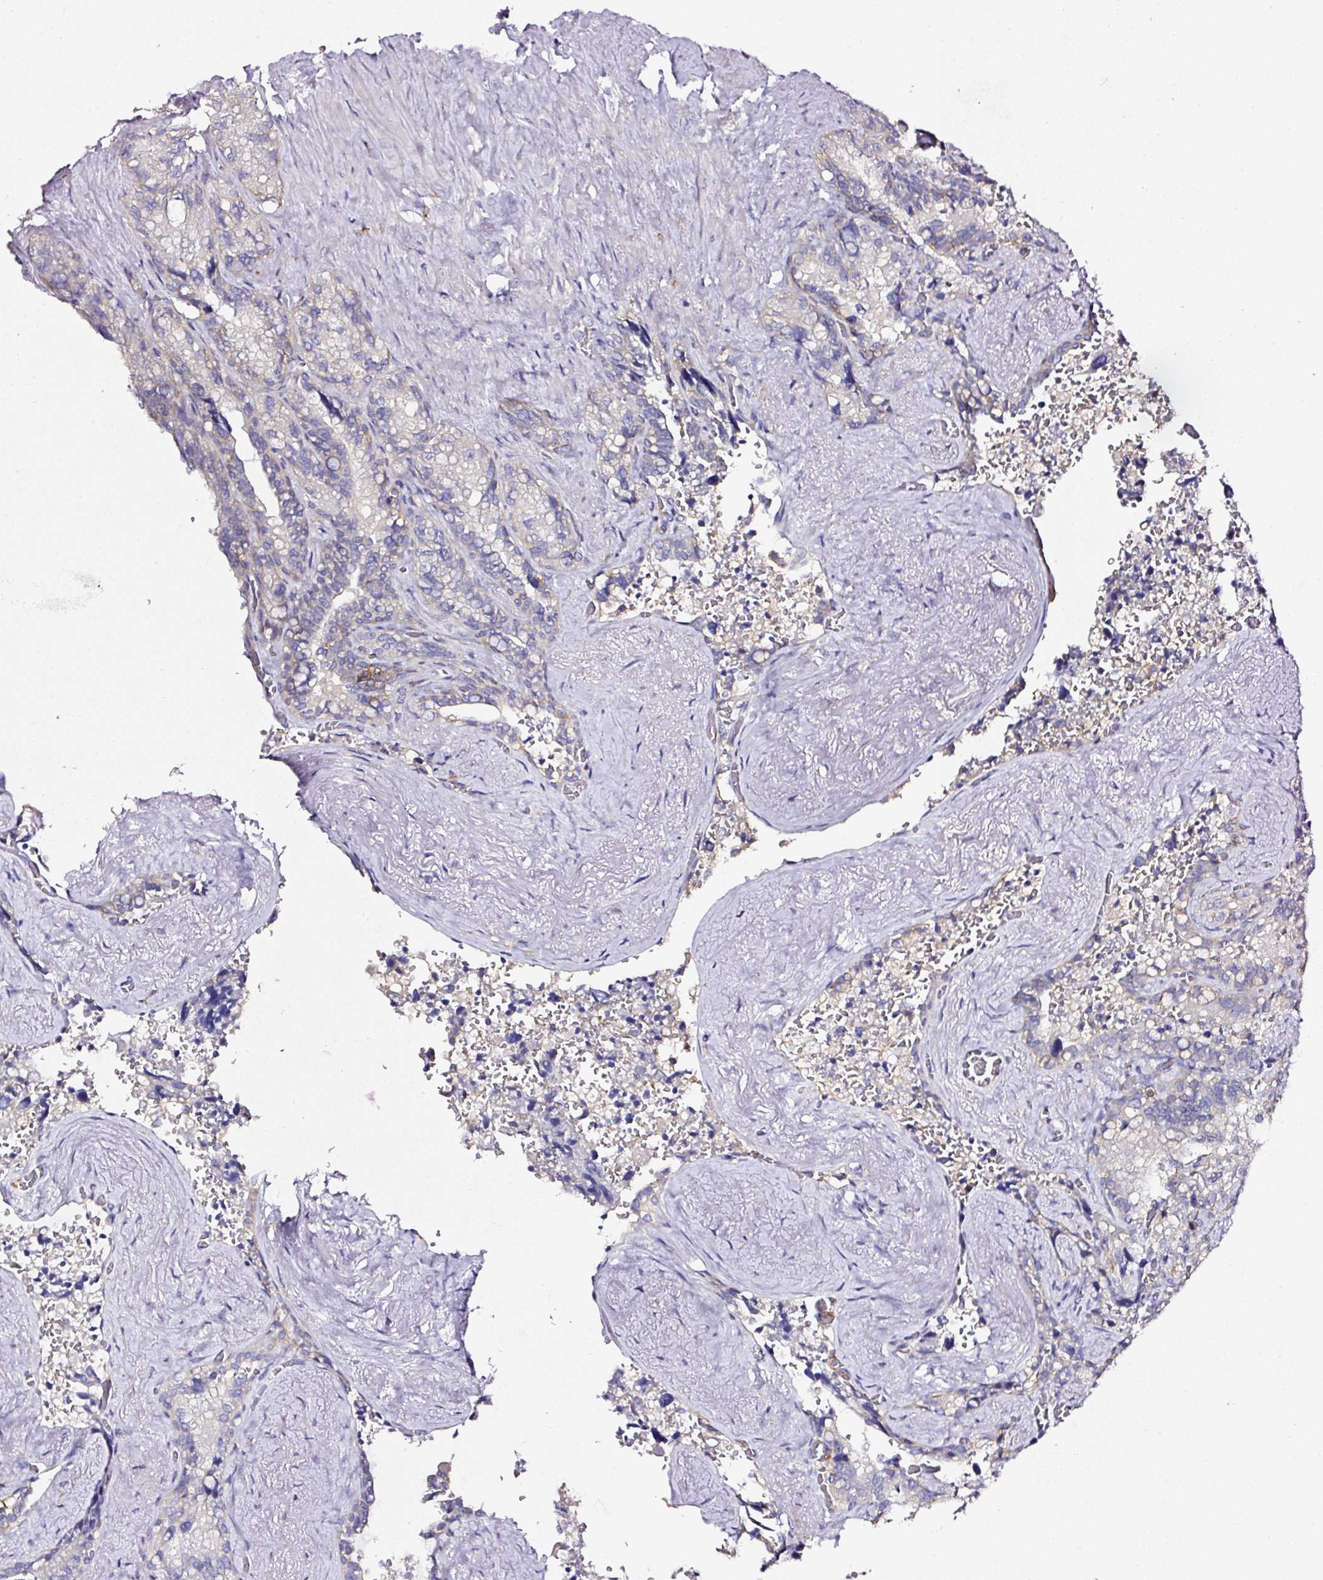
{"staining": {"intensity": "negative", "quantity": "none", "location": "none"}, "tissue": "seminal vesicle", "cell_type": "Glandular cells", "image_type": "normal", "snomed": [{"axis": "morphology", "description": "Normal tissue, NOS"}, {"axis": "topography", "description": "Seminal veicle"}], "caption": "Histopathology image shows no protein expression in glandular cells of unremarkable seminal vesicle.", "gene": "CD47", "patient": {"sex": "male", "age": 68}}